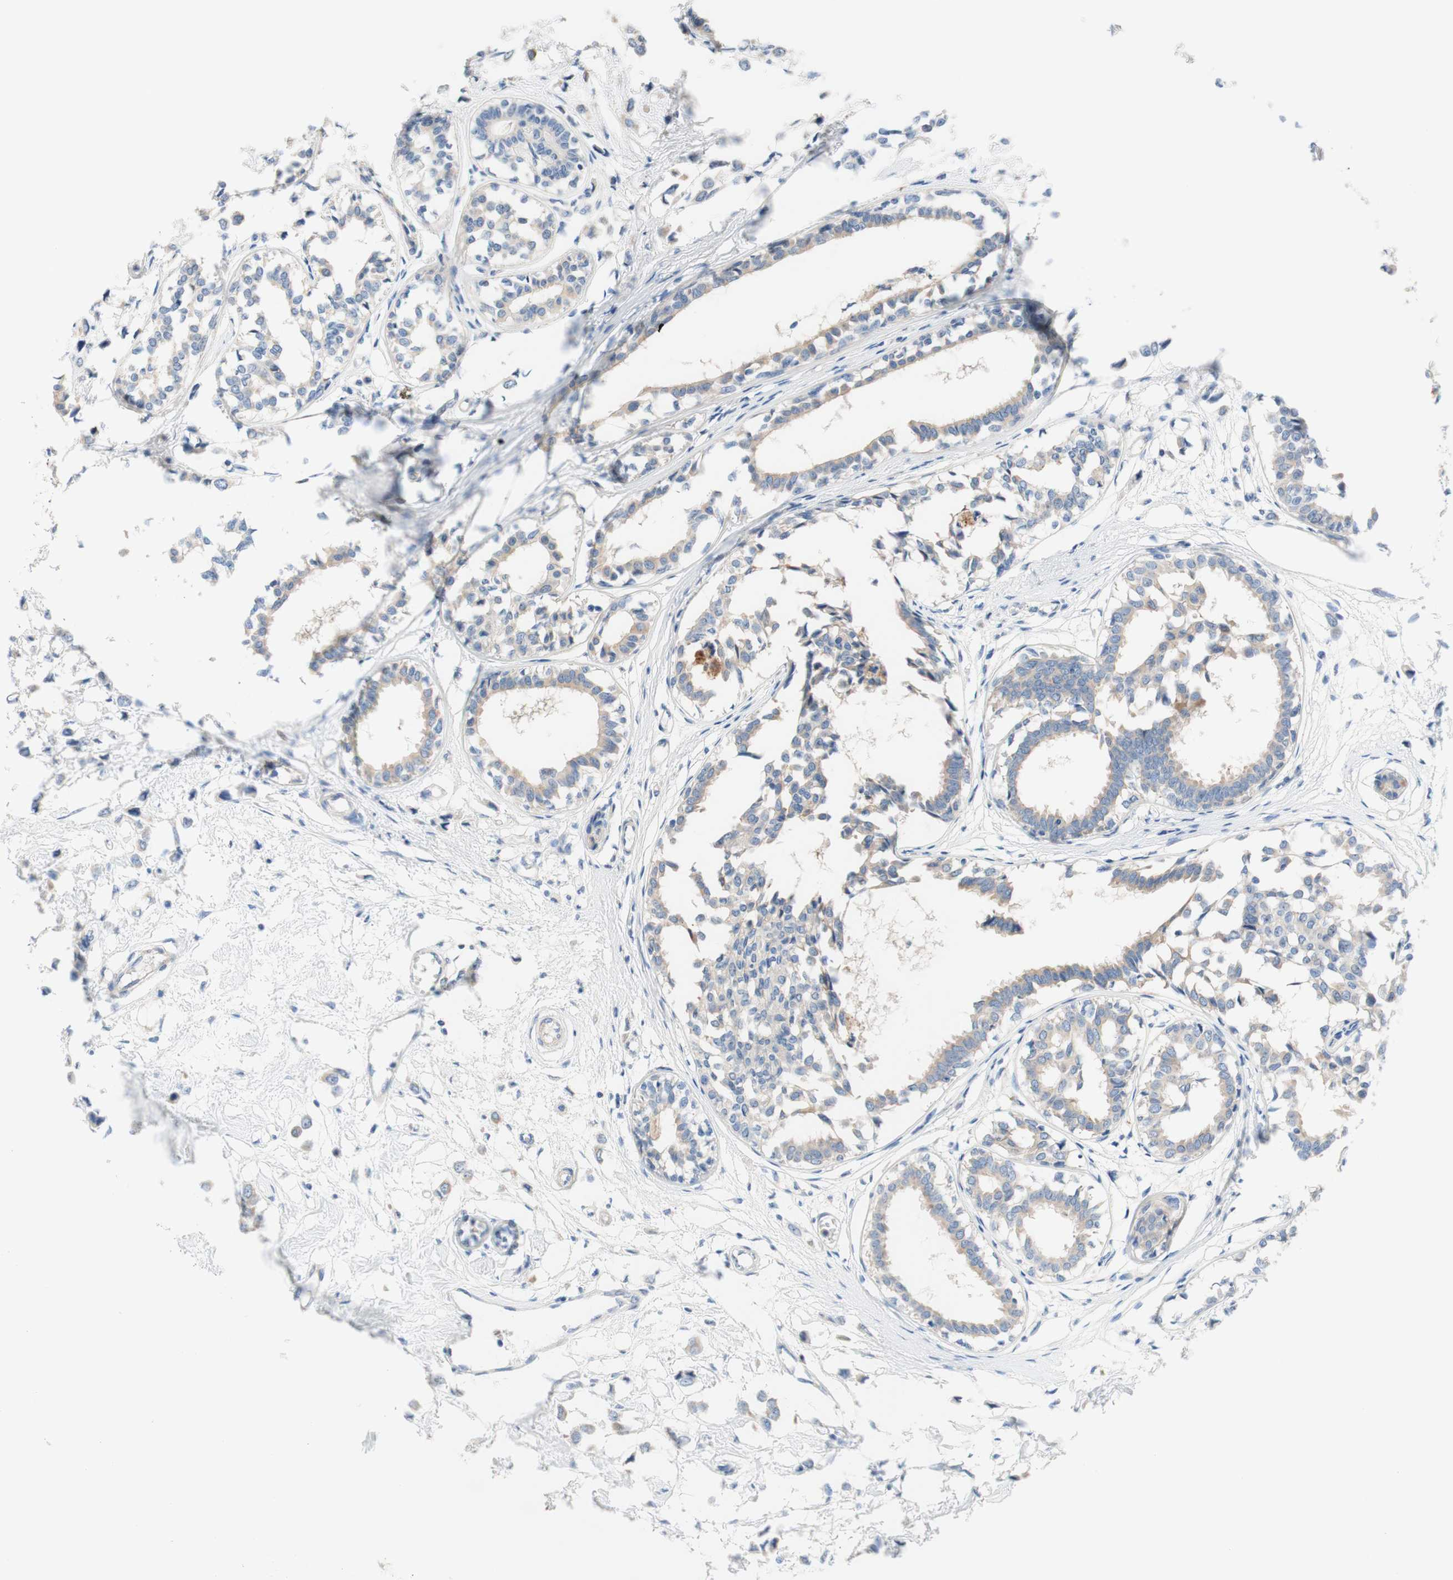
{"staining": {"intensity": "weak", "quantity": ">75%", "location": "cytoplasmic/membranous"}, "tissue": "breast cancer", "cell_type": "Tumor cells", "image_type": "cancer", "snomed": [{"axis": "morphology", "description": "Lobular carcinoma"}, {"axis": "topography", "description": "Breast"}], "caption": "Protein analysis of breast cancer (lobular carcinoma) tissue reveals weak cytoplasmic/membranous expression in about >75% of tumor cells. The protein of interest is stained brown, and the nuclei are stained in blue (DAB (3,3'-diaminobenzidine) IHC with brightfield microscopy, high magnification).", "gene": "F3", "patient": {"sex": "female", "age": 51}}